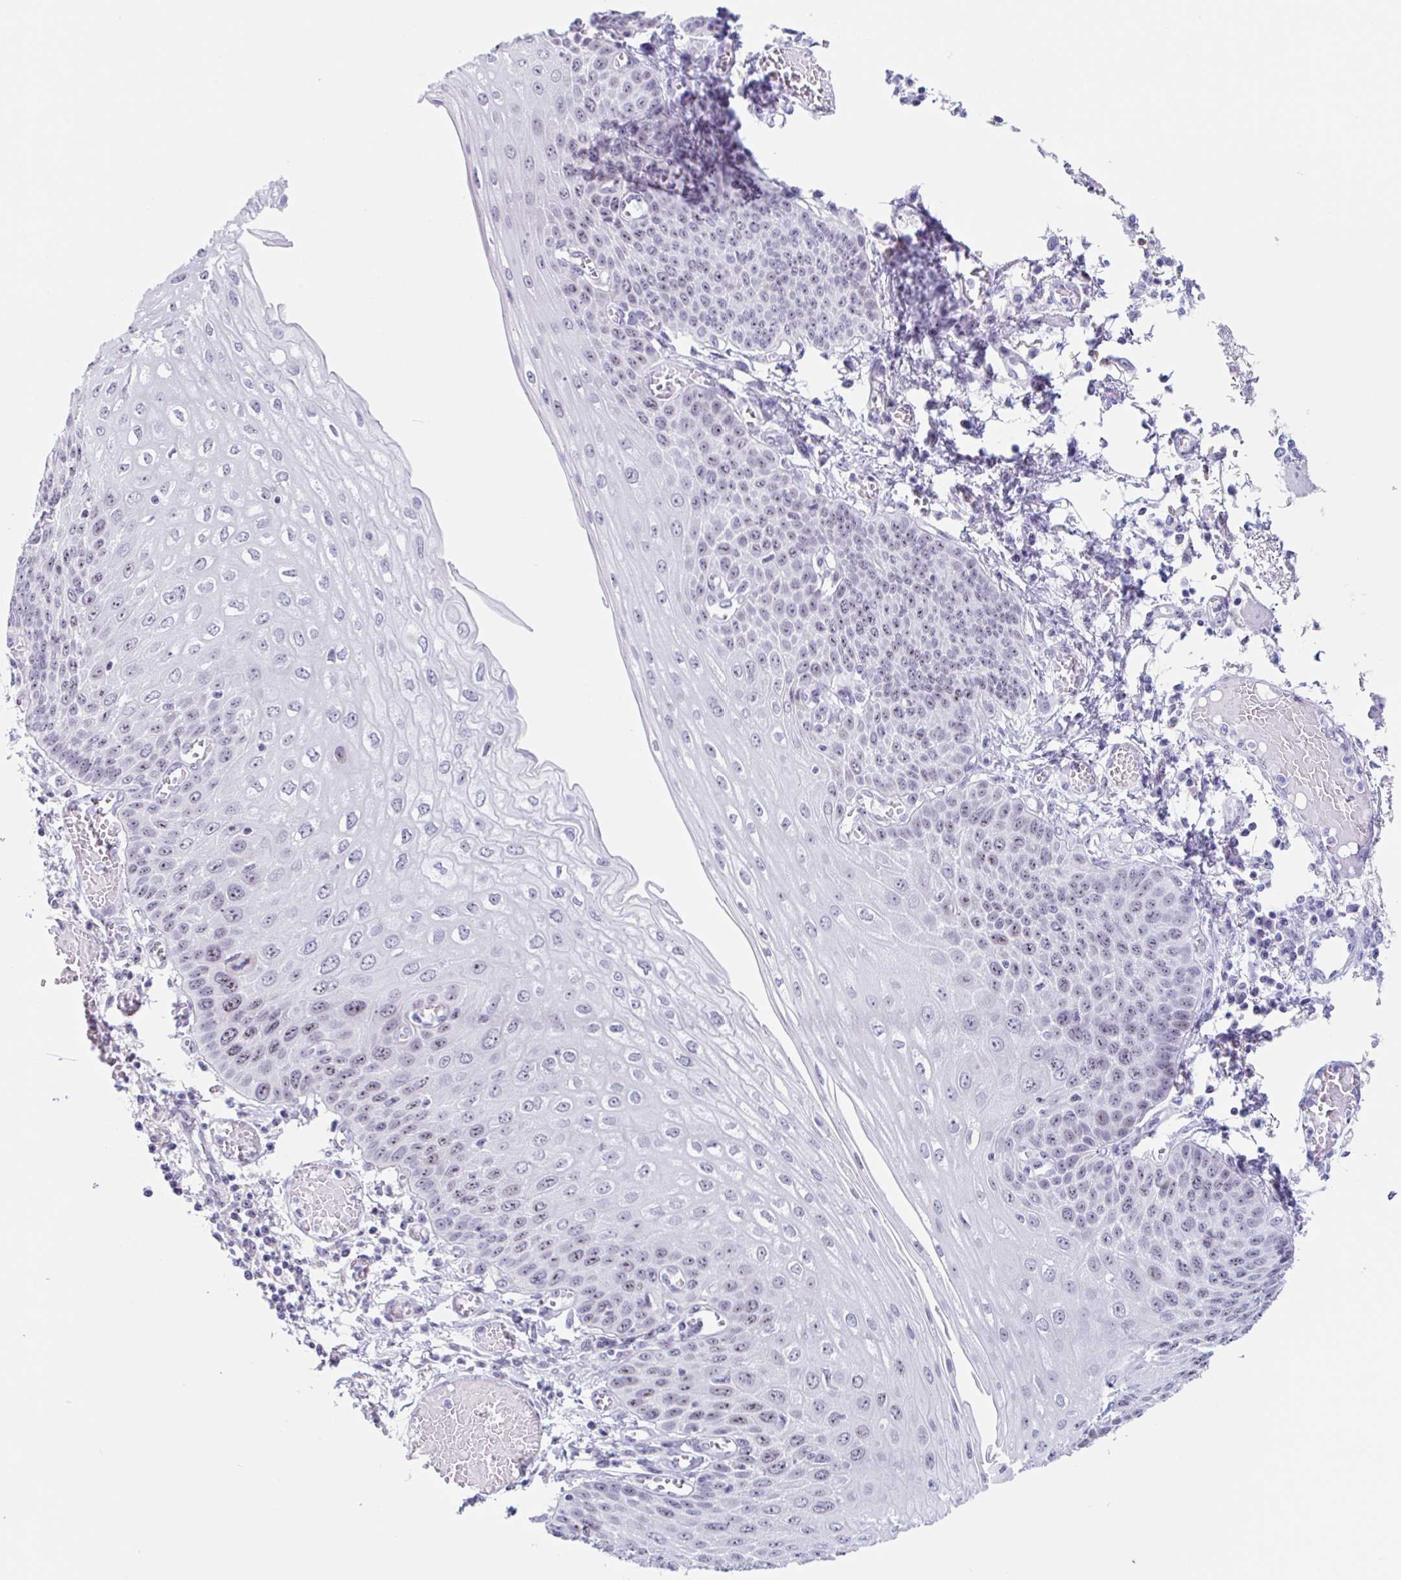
{"staining": {"intensity": "moderate", "quantity": "25%-75%", "location": "nuclear"}, "tissue": "esophagus", "cell_type": "Squamous epithelial cells", "image_type": "normal", "snomed": [{"axis": "morphology", "description": "Normal tissue, NOS"}, {"axis": "morphology", "description": "Adenocarcinoma, NOS"}, {"axis": "topography", "description": "Esophagus"}], "caption": "Benign esophagus reveals moderate nuclear expression in approximately 25%-75% of squamous epithelial cells.", "gene": "LENG9", "patient": {"sex": "male", "age": 81}}